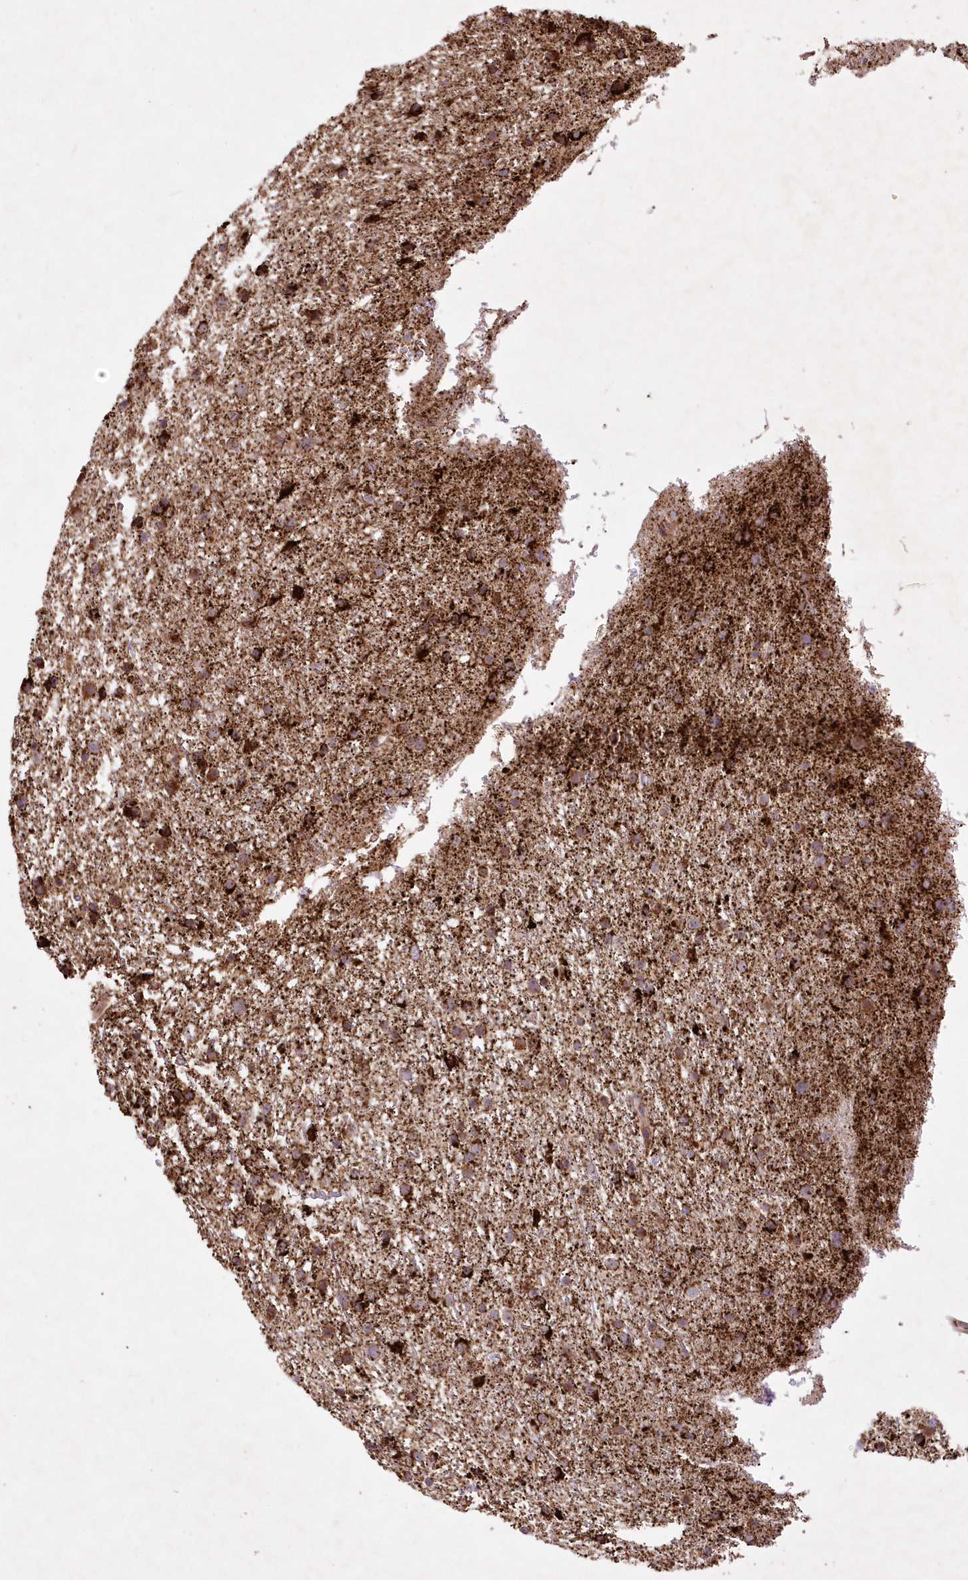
{"staining": {"intensity": "strong", "quantity": ">75%", "location": "cytoplasmic/membranous"}, "tissue": "glioma", "cell_type": "Tumor cells", "image_type": "cancer", "snomed": [{"axis": "morphology", "description": "Glioma, malignant, Low grade"}, {"axis": "topography", "description": "Cerebral cortex"}], "caption": "Approximately >75% of tumor cells in human glioma show strong cytoplasmic/membranous protein expression as visualized by brown immunohistochemical staining.", "gene": "ASNSD1", "patient": {"sex": "female", "age": 39}}